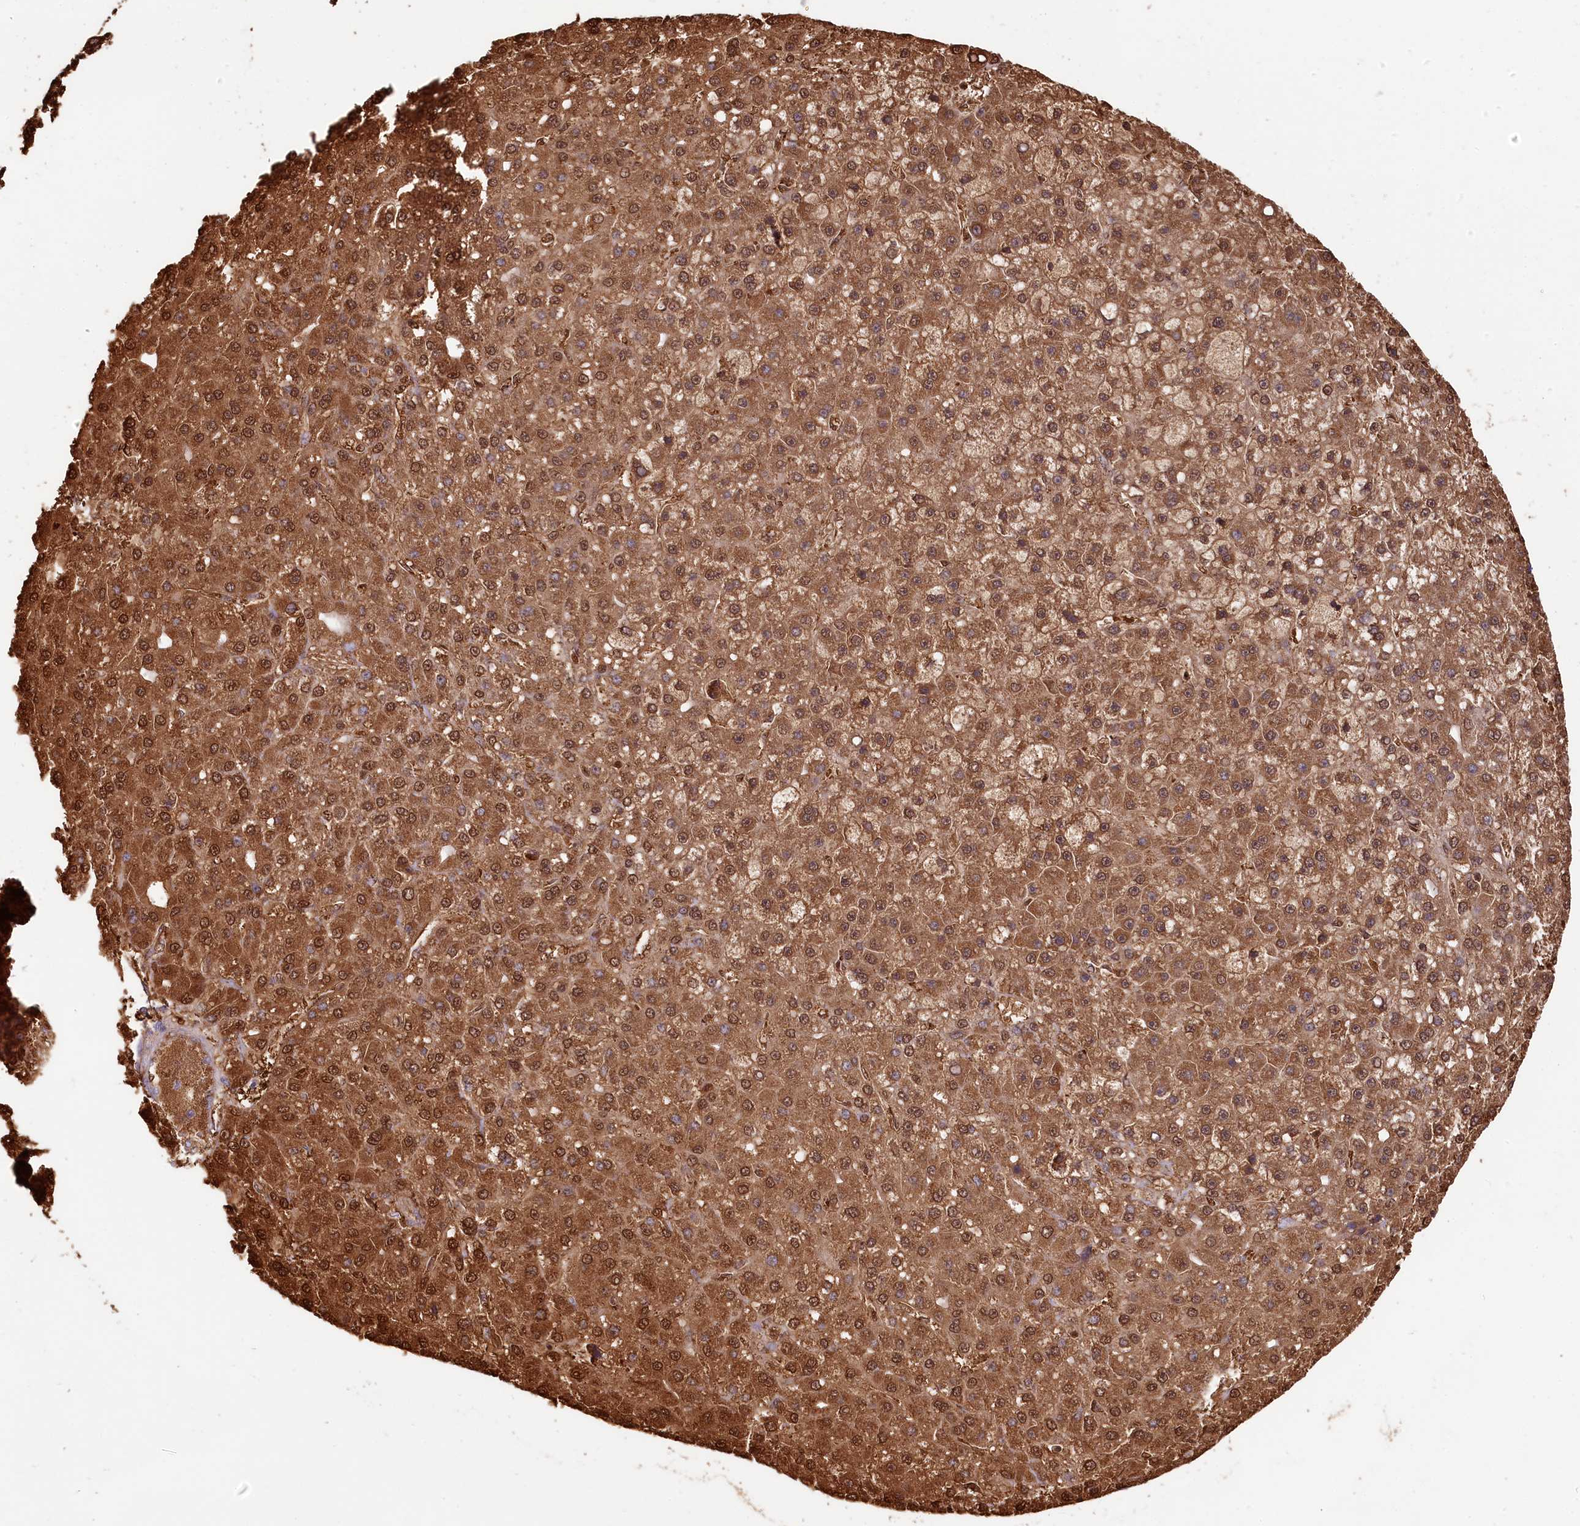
{"staining": {"intensity": "moderate", "quantity": ">75%", "location": "cytoplasmic/membranous,nuclear"}, "tissue": "liver cancer", "cell_type": "Tumor cells", "image_type": "cancer", "snomed": [{"axis": "morphology", "description": "Carcinoma, Hepatocellular, NOS"}, {"axis": "topography", "description": "Liver"}], "caption": "Protein staining of liver cancer (hepatocellular carcinoma) tissue demonstrates moderate cytoplasmic/membranous and nuclear staining in approximately >75% of tumor cells.", "gene": "LMOD3", "patient": {"sex": "male", "age": 67}}